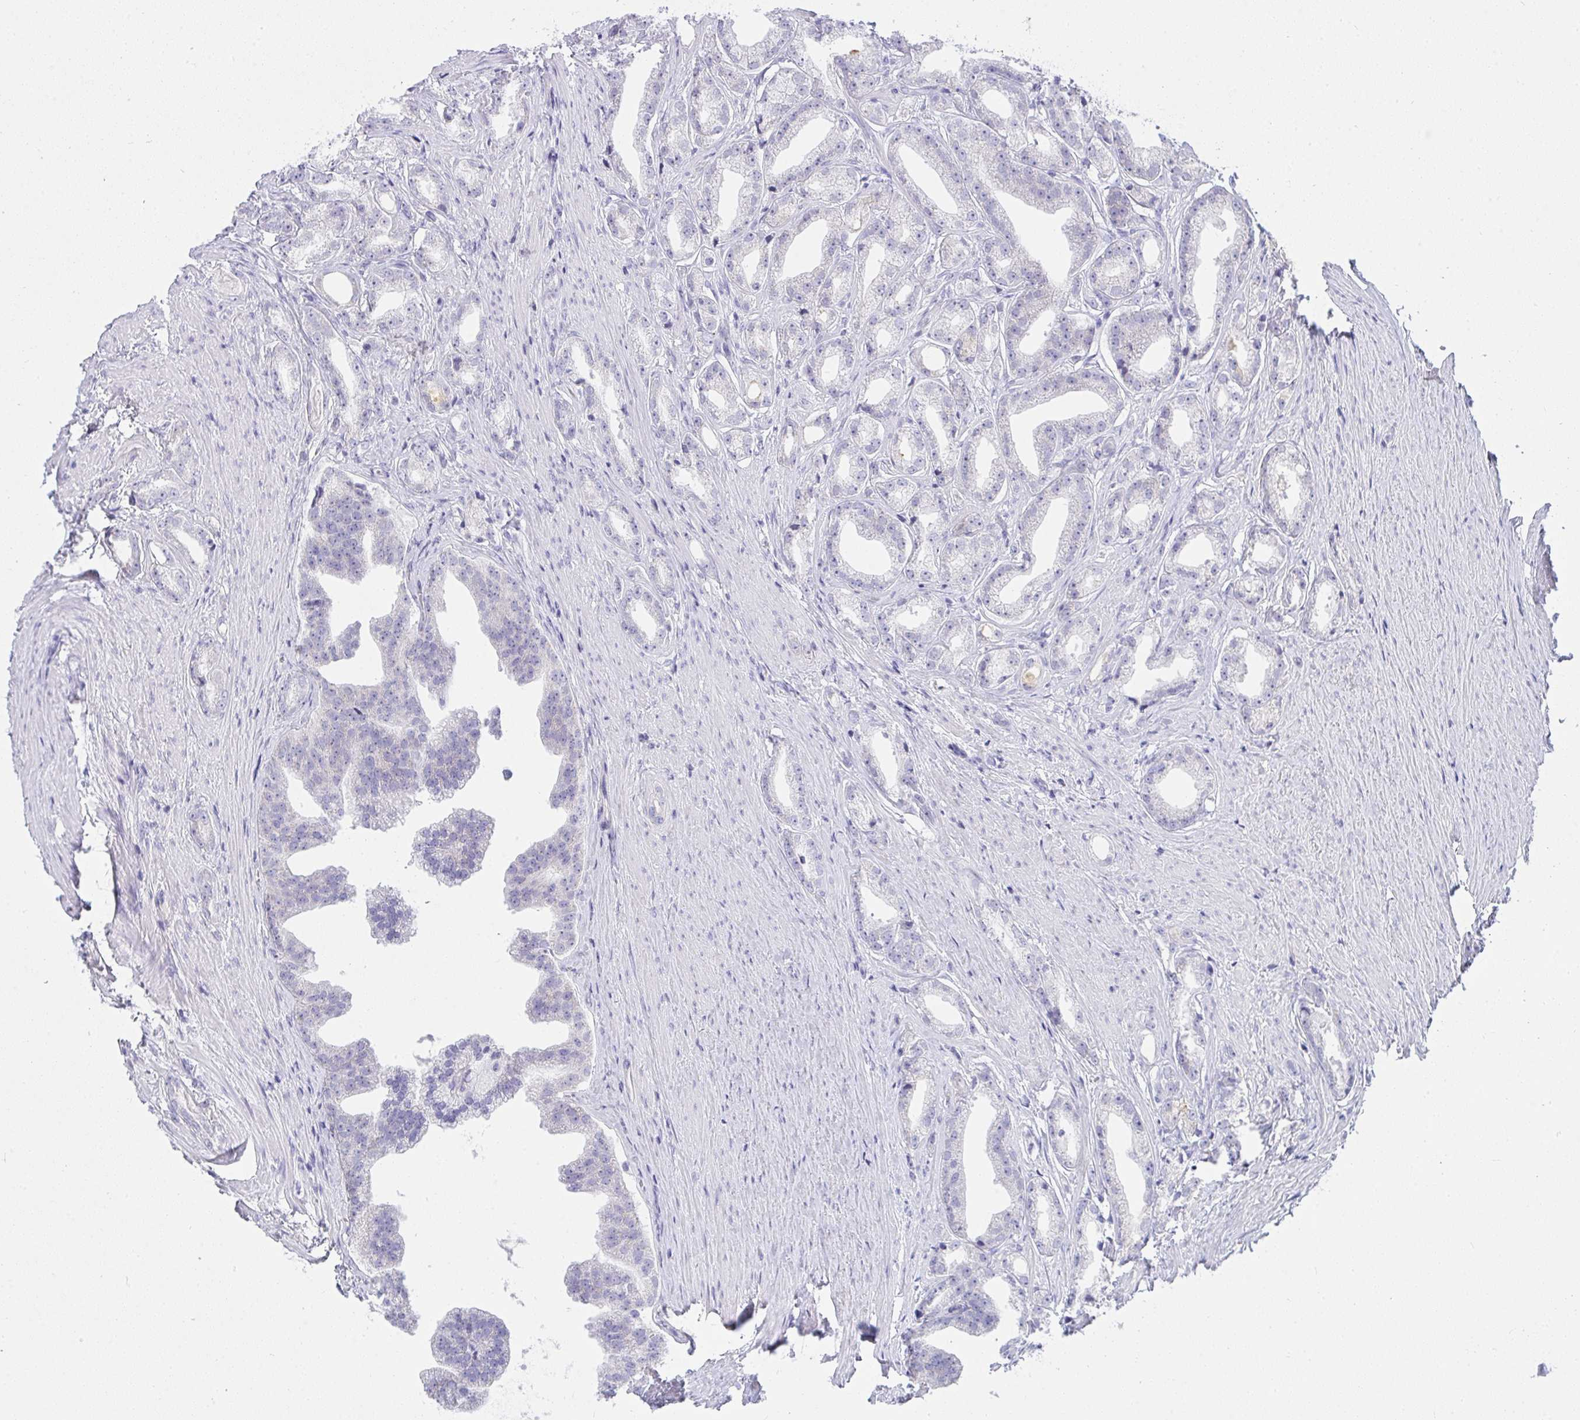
{"staining": {"intensity": "negative", "quantity": "none", "location": "none"}, "tissue": "prostate cancer", "cell_type": "Tumor cells", "image_type": "cancer", "snomed": [{"axis": "morphology", "description": "Adenocarcinoma, Low grade"}, {"axis": "topography", "description": "Prostate"}], "caption": "Immunohistochemistry (IHC) micrograph of human low-grade adenocarcinoma (prostate) stained for a protein (brown), which displays no staining in tumor cells.", "gene": "ZNF182", "patient": {"sex": "male", "age": 65}}